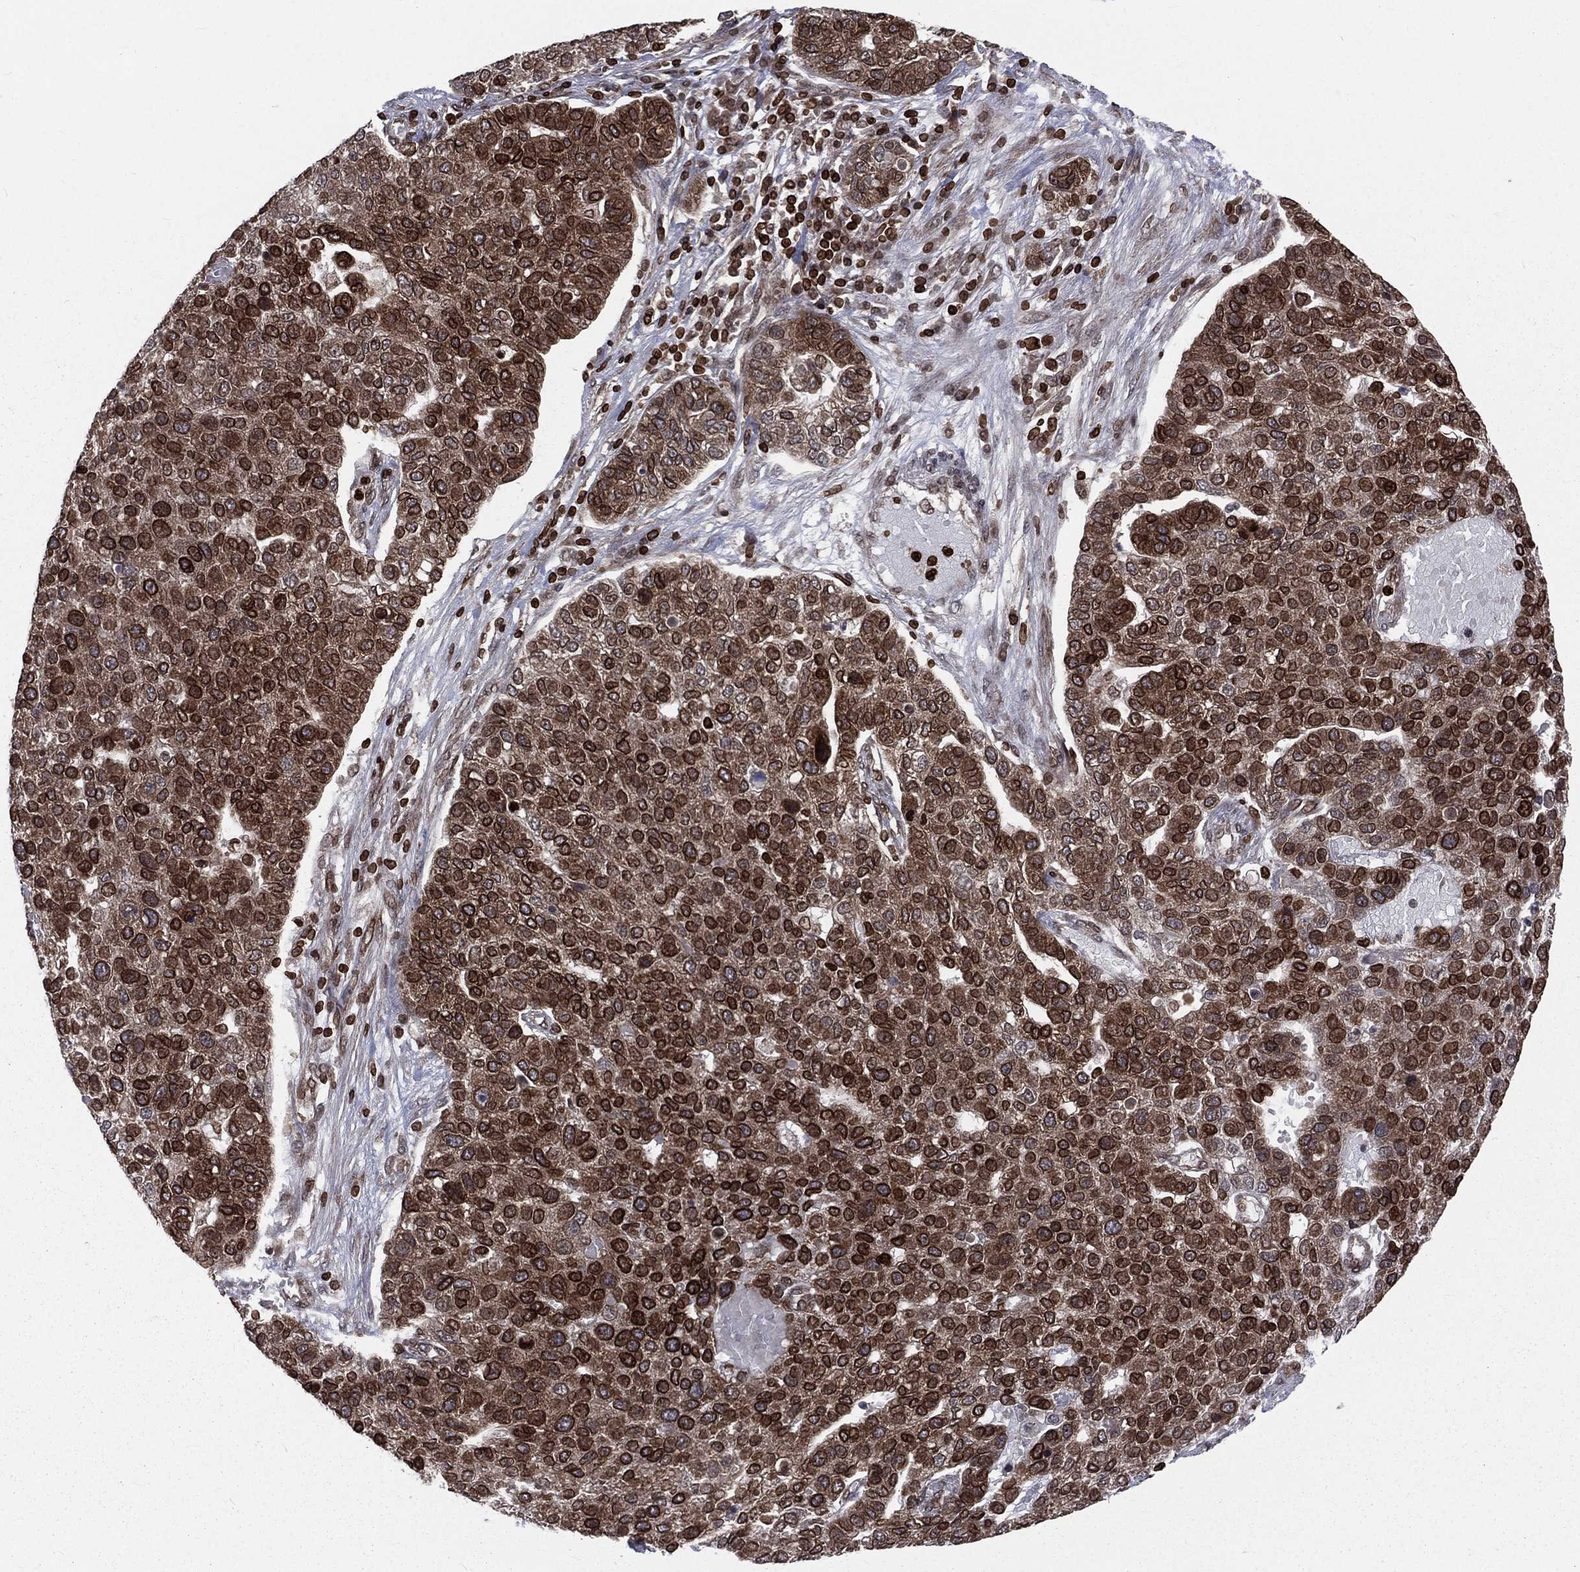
{"staining": {"intensity": "strong", "quantity": ">75%", "location": "cytoplasmic/membranous,nuclear"}, "tissue": "pancreatic cancer", "cell_type": "Tumor cells", "image_type": "cancer", "snomed": [{"axis": "morphology", "description": "Adenocarcinoma, NOS"}, {"axis": "topography", "description": "Pancreas"}], "caption": "Immunohistochemistry (IHC) (DAB) staining of human pancreatic adenocarcinoma reveals strong cytoplasmic/membranous and nuclear protein expression in approximately >75% of tumor cells. (DAB = brown stain, brightfield microscopy at high magnification).", "gene": "LBR", "patient": {"sex": "female", "age": 61}}